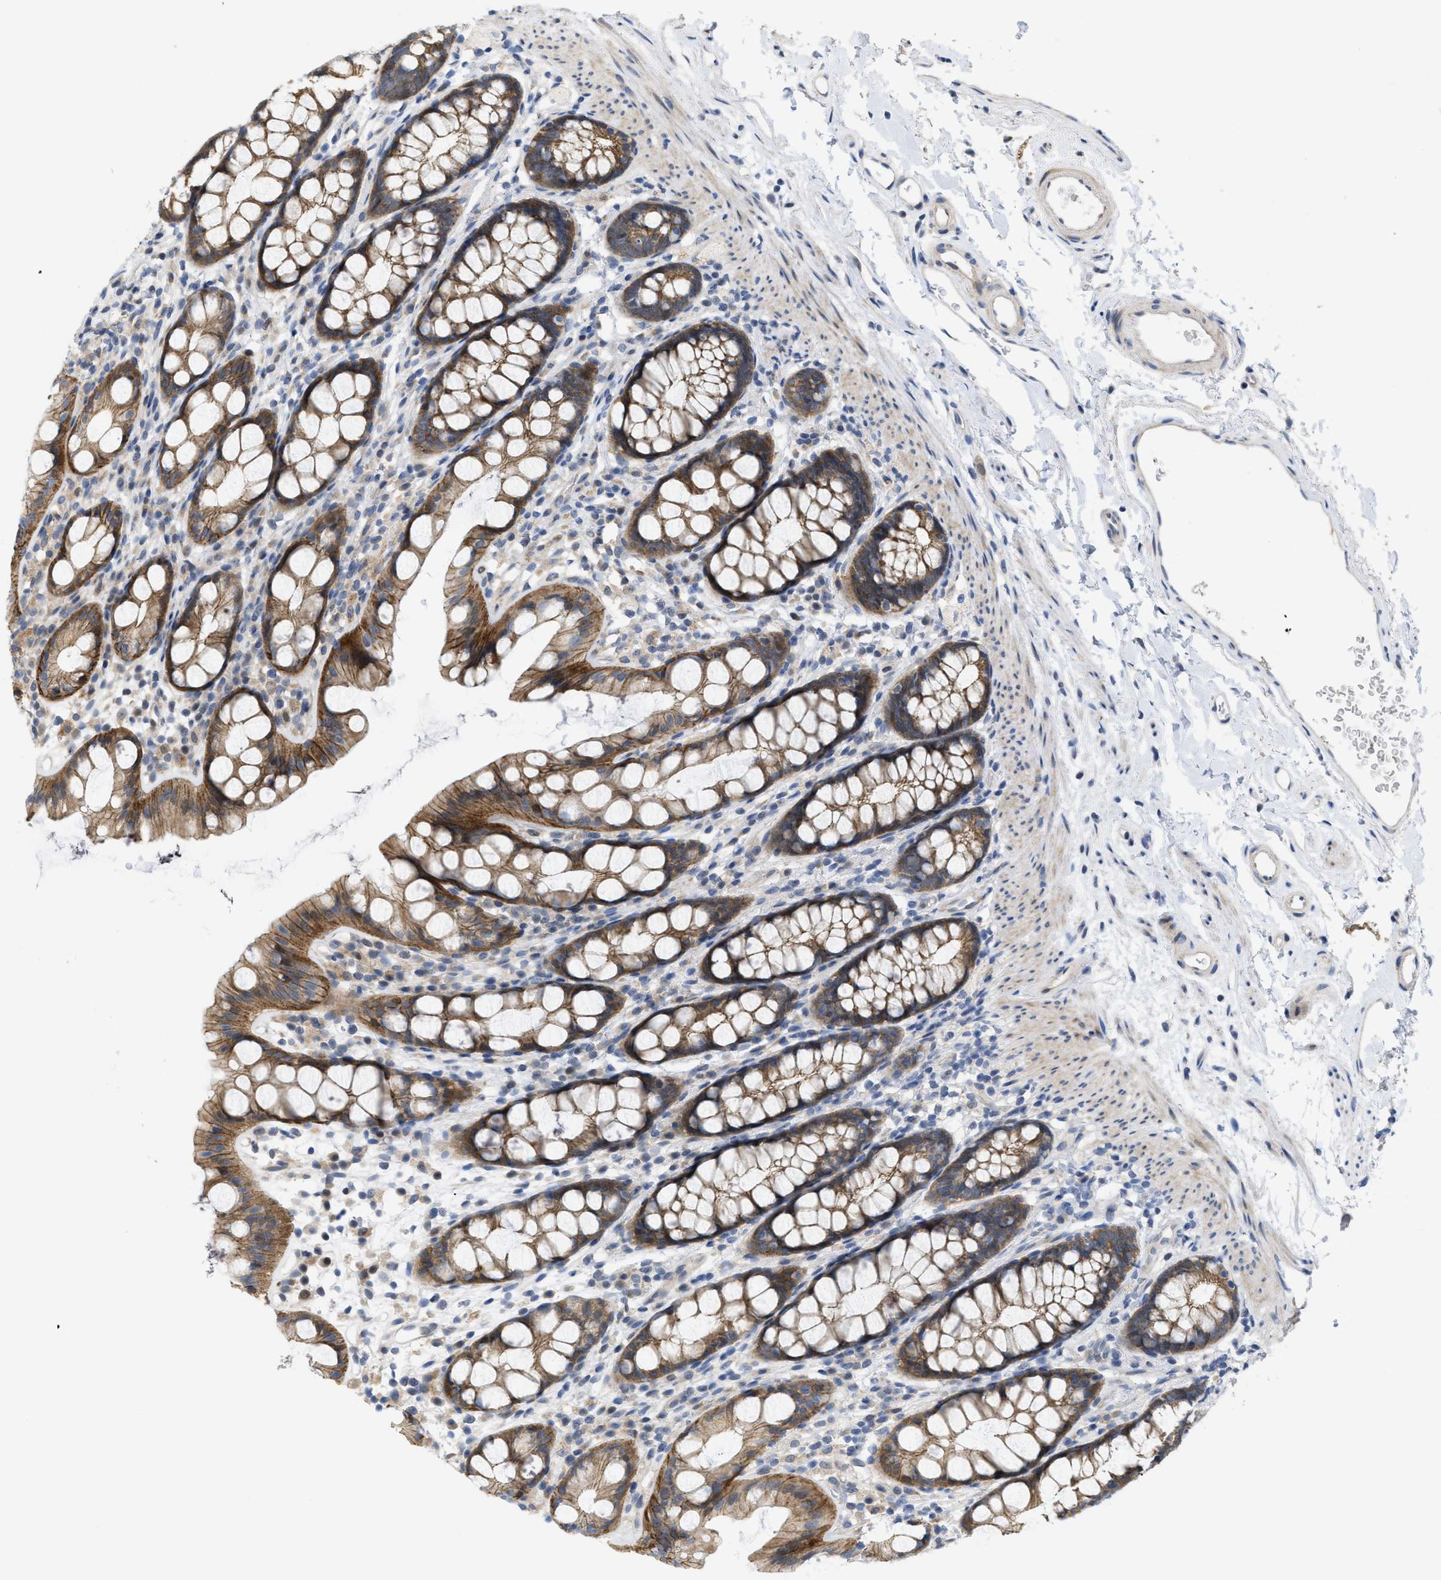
{"staining": {"intensity": "moderate", "quantity": ">75%", "location": "cytoplasmic/membranous"}, "tissue": "rectum", "cell_type": "Glandular cells", "image_type": "normal", "snomed": [{"axis": "morphology", "description": "Normal tissue, NOS"}, {"axis": "topography", "description": "Rectum"}], "caption": "High-power microscopy captured an immunohistochemistry (IHC) micrograph of normal rectum, revealing moderate cytoplasmic/membranous positivity in about >75% of glandular cells.", "gene": "CDPF1", "patient": {"sex": "female", "age": 65}}